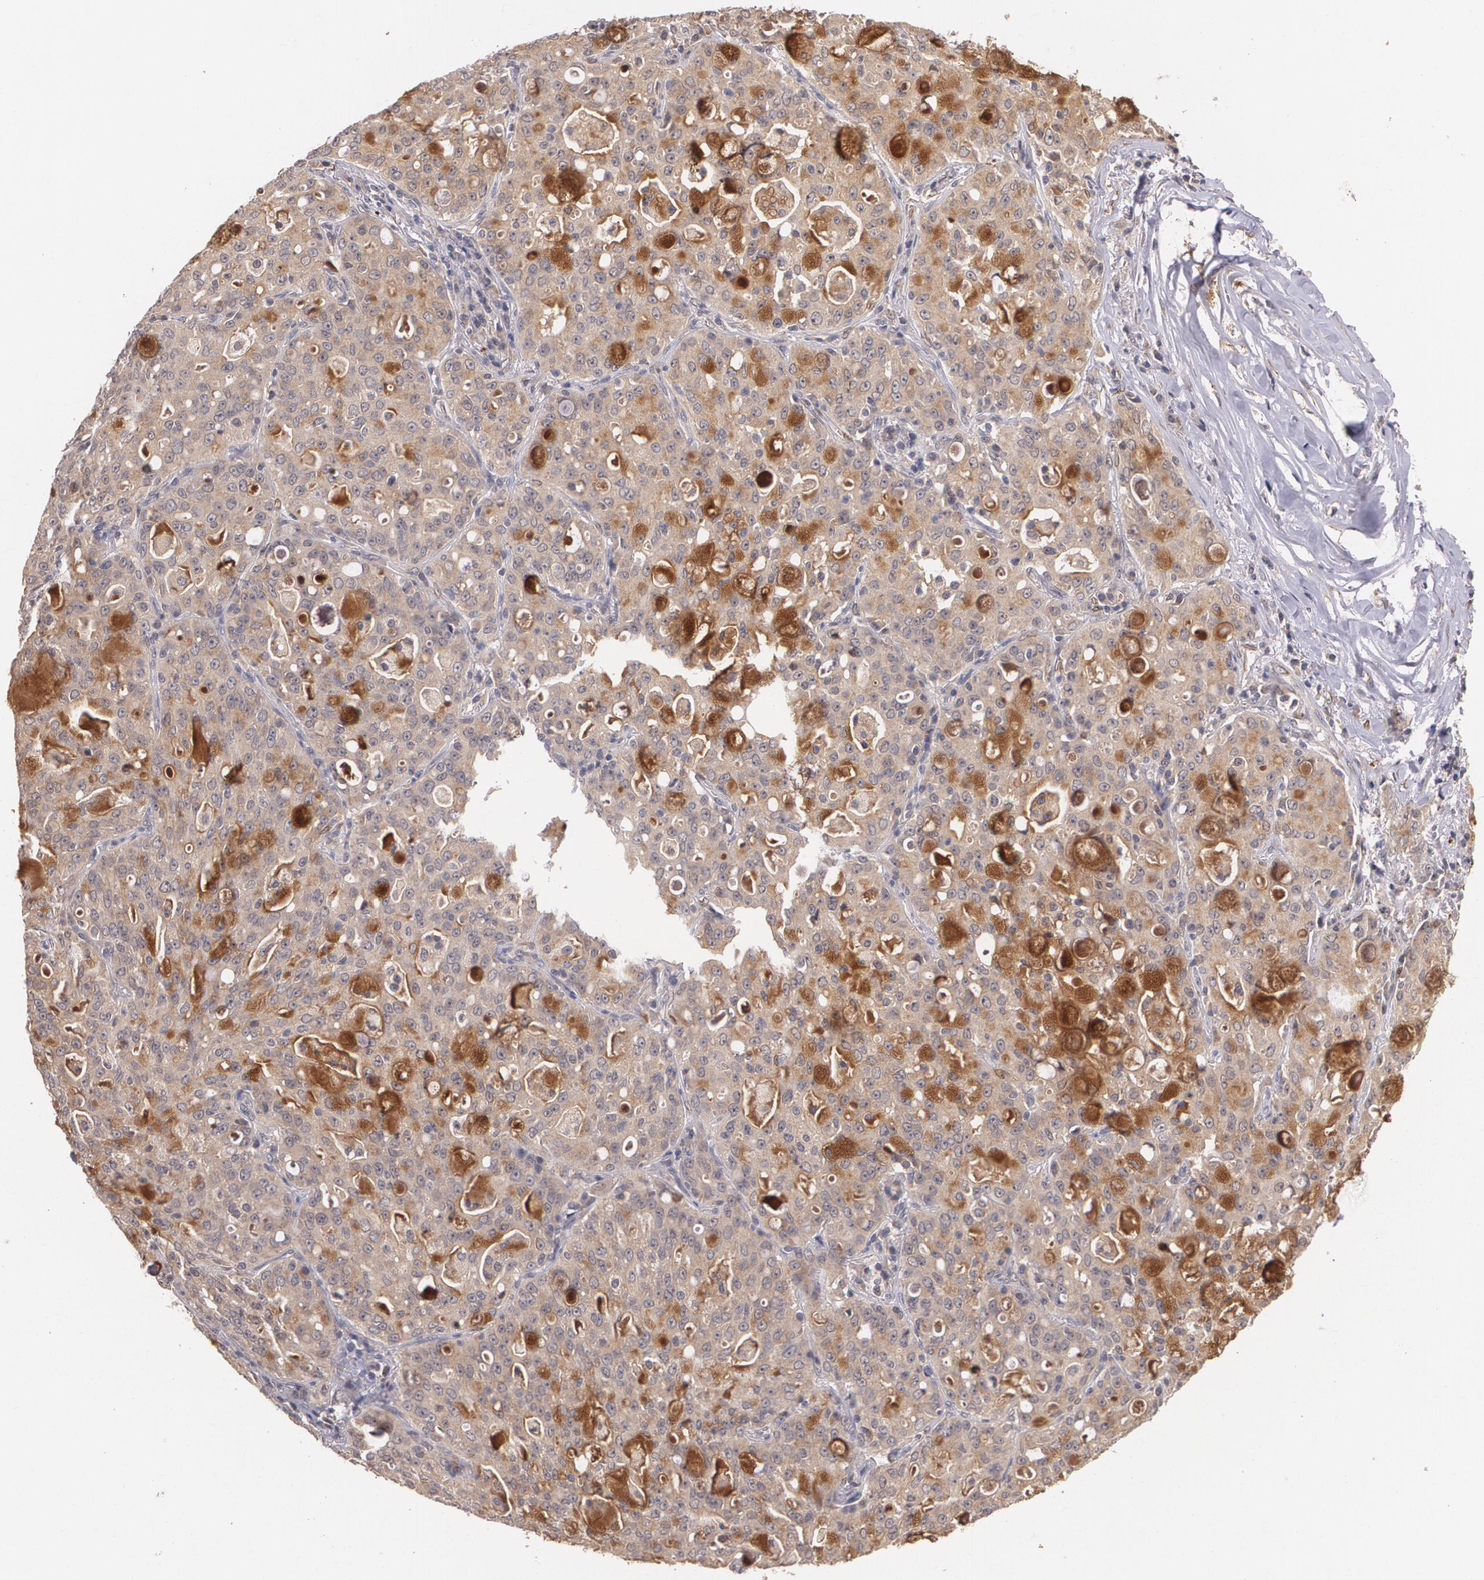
{"staining": {"intensity": "moderate", "quantity": "25%-75%", "location": "cytoplasmic/membranous"}, "tissue": "lung cancer", "cell_type": "Tumor cells", "image_type": "cancer", "snomed": [{"axis": "morphology", "description": "Adenocarcinoma, NOS"}, {"axis": "topography", "description": "Lung"}], "caption": "Immunohistochemical staining of lung adenocarcinoma displays moderate cytoplasmic/membranous protein expression in approximately 25%-75% of tumor cells.", "gene": "IFNGR2", "patient": {"sex": "female", "age": 44}}